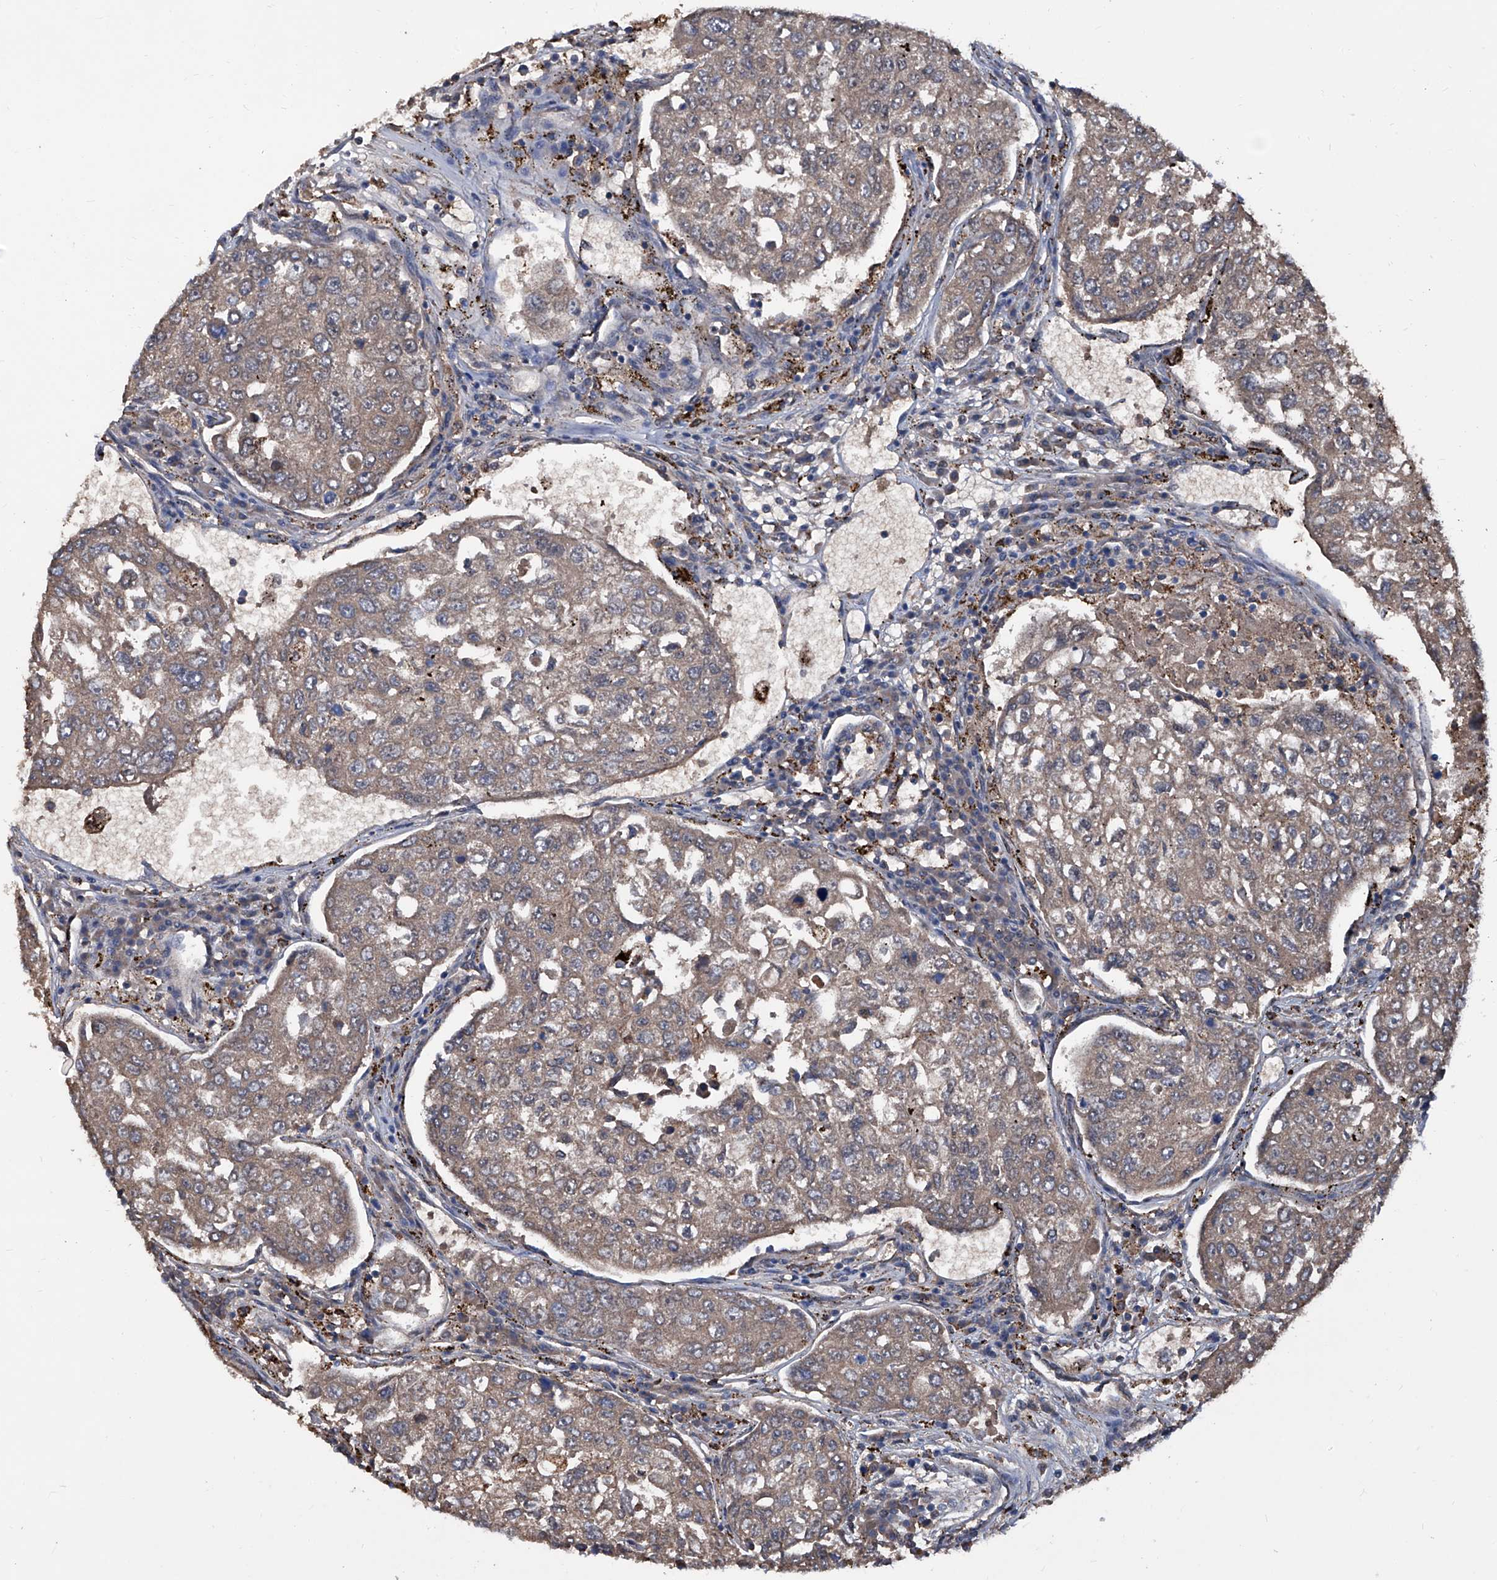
{"staining": {"intensity": "moderate", "quantity": ">75%", "location": "cytoplasmic/membranous"}, "tissue": "urothelial cancer", "cell_type": "Tumor cells", "image_type": "cancer", "snomed": [{"axis": "morphology", "description": "Urothelial carcinoma, High grade"}, {"axis": "topography", "description": "Lymph node"}, {"axis": "topography", "description": "Urinary bladder"}], "caption": "Urothelial carcinoma (high-grade) stained with a brown dye displays moderate cytoplasmic/membranous positive positivity in about >75% of tumor cells.", "gene": "NHS", "patient": {"sex": "male", "age": 51}}